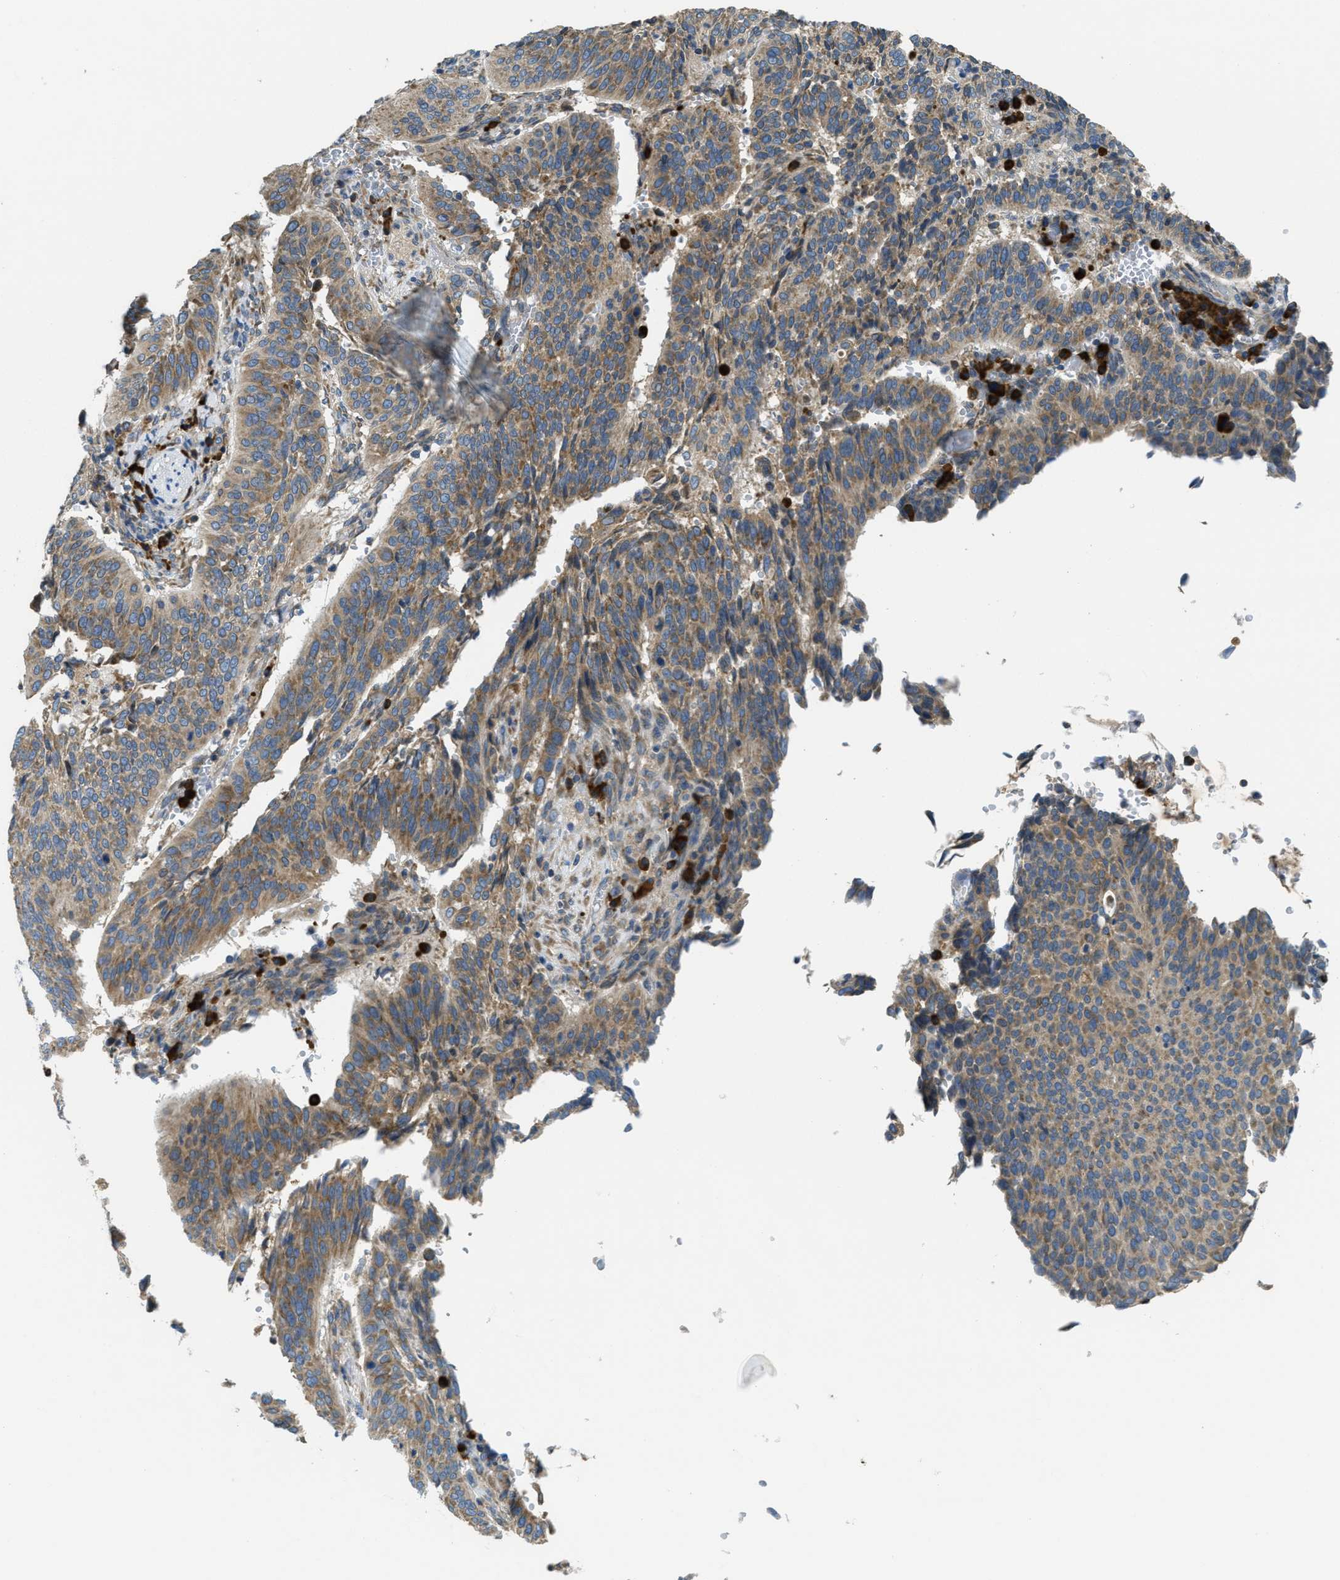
{"staining": {"intensity": "moderate", "quantity": ">75%", "location": "cytoplasmic/membranous"}, "tissue": "cervical cancer", "cell_type": "Tumor cells", "image_type": "cancer", "snomed": [{"axis": "morphology", "description": "Normal tissue, NOS"}, {"axis": "morphology", "description": "Squamous cell carcinoma, NOS"}, {"axis": "topography", "description": "Cervix"}], "caption": "DAB immunohistochemical staining of cervical squamous cell carcinoma demonstrates moderate cytoplasmic/membranous protein positivity in approximately >75% of tumor cells.", "gene": "SSR1", "patient": {"sex": "female", "age": 39}}